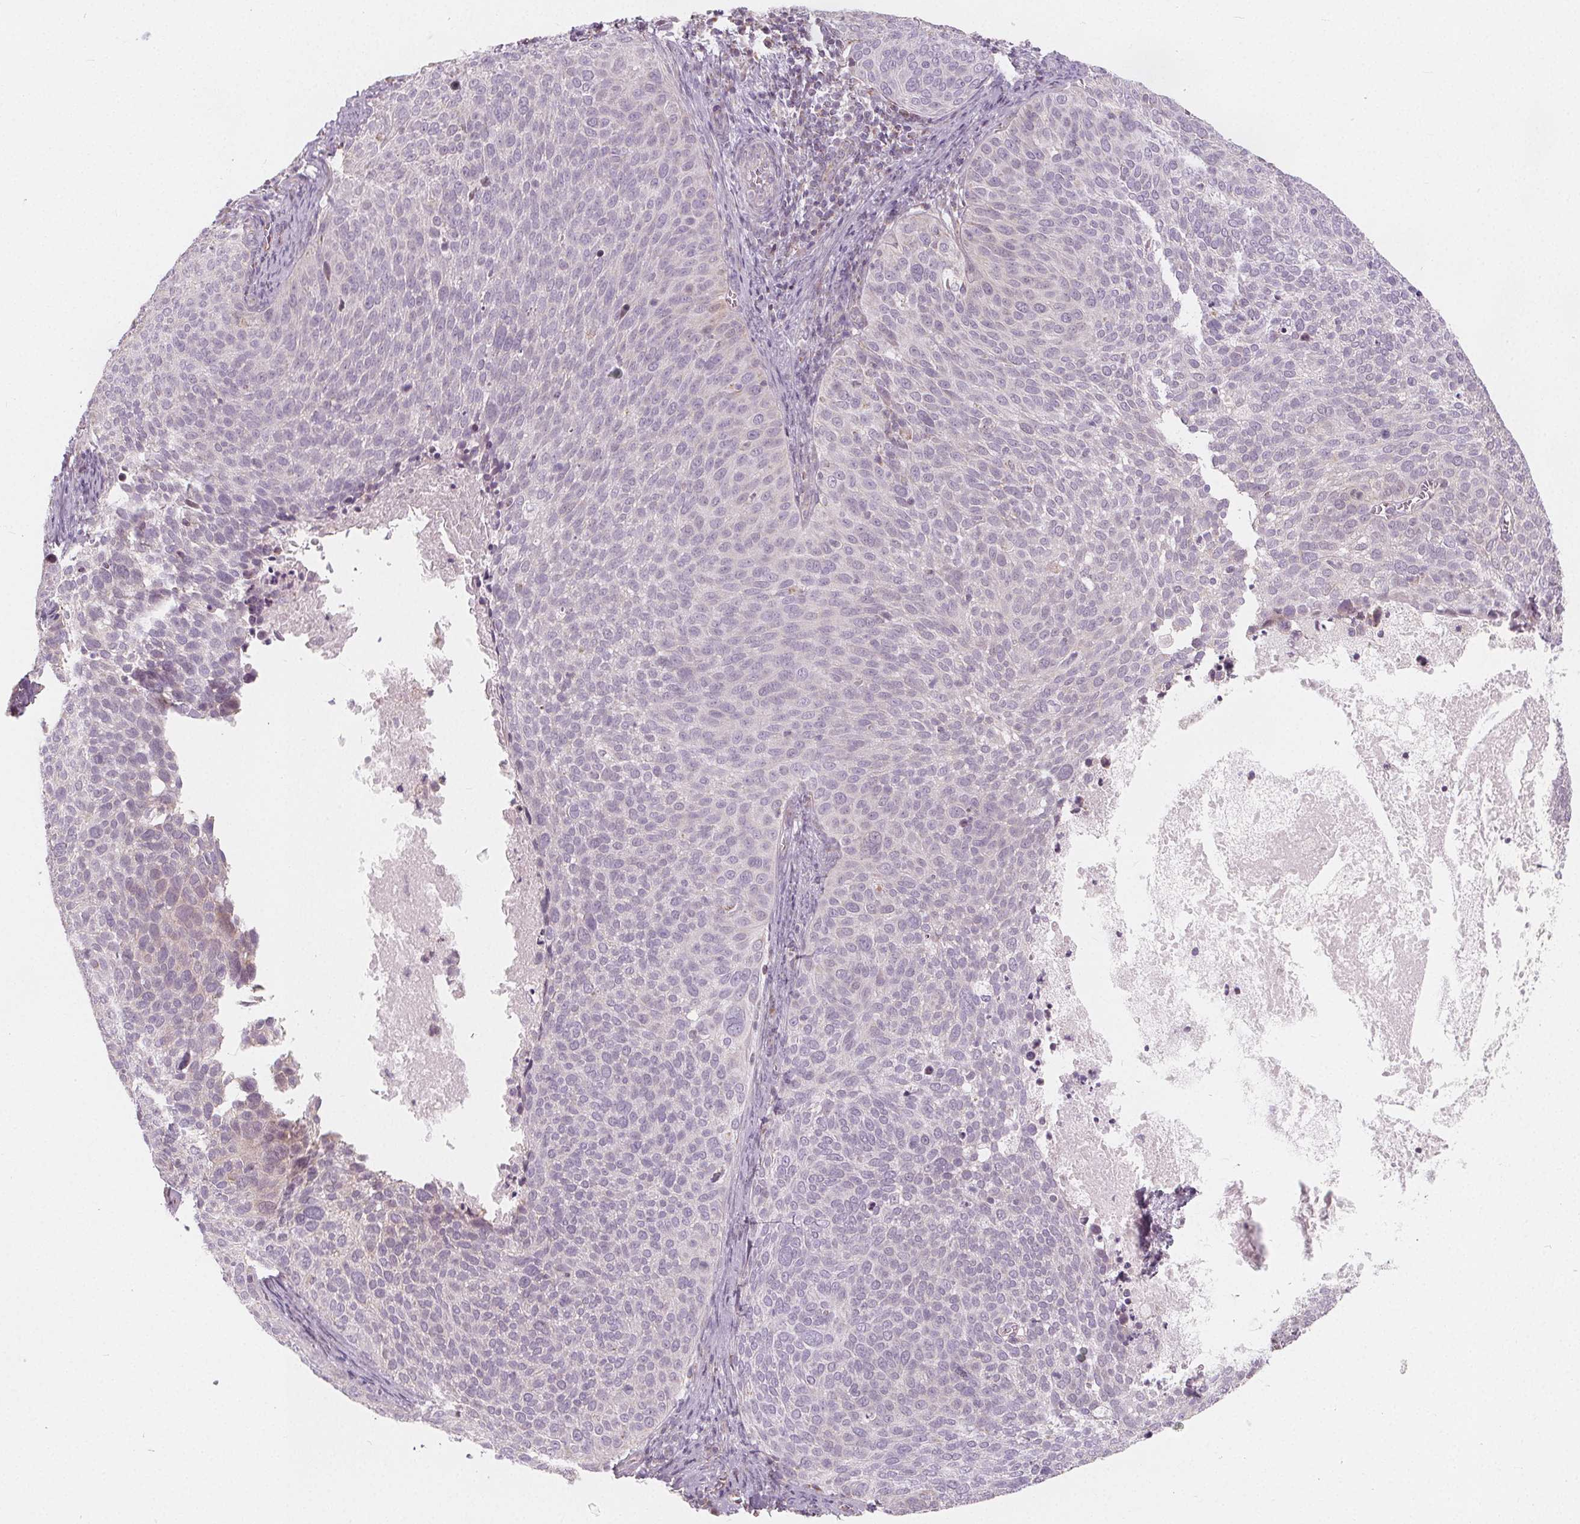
{"staining": {"intensity": "negative", "quantity": "none", "location": "none"}, "tissue": "cervical cancer", "cell_type": "Tumor cells", "image_type": "cancer", "snomed": [{"axis": "morphology", "description": "Squamous cell carcinoma, NOS"}, {"axis": "topography", "description": "Cervix"}], "caption": "An image of squamous cell carcinoma (cervical) stained for a protein displays no brown staining in tumor cells. (DAB IHC visualized using brightfield microscopy, high magnification).", "gene": "NUP210L", "patient": {"sex": "female", "age": 39}}